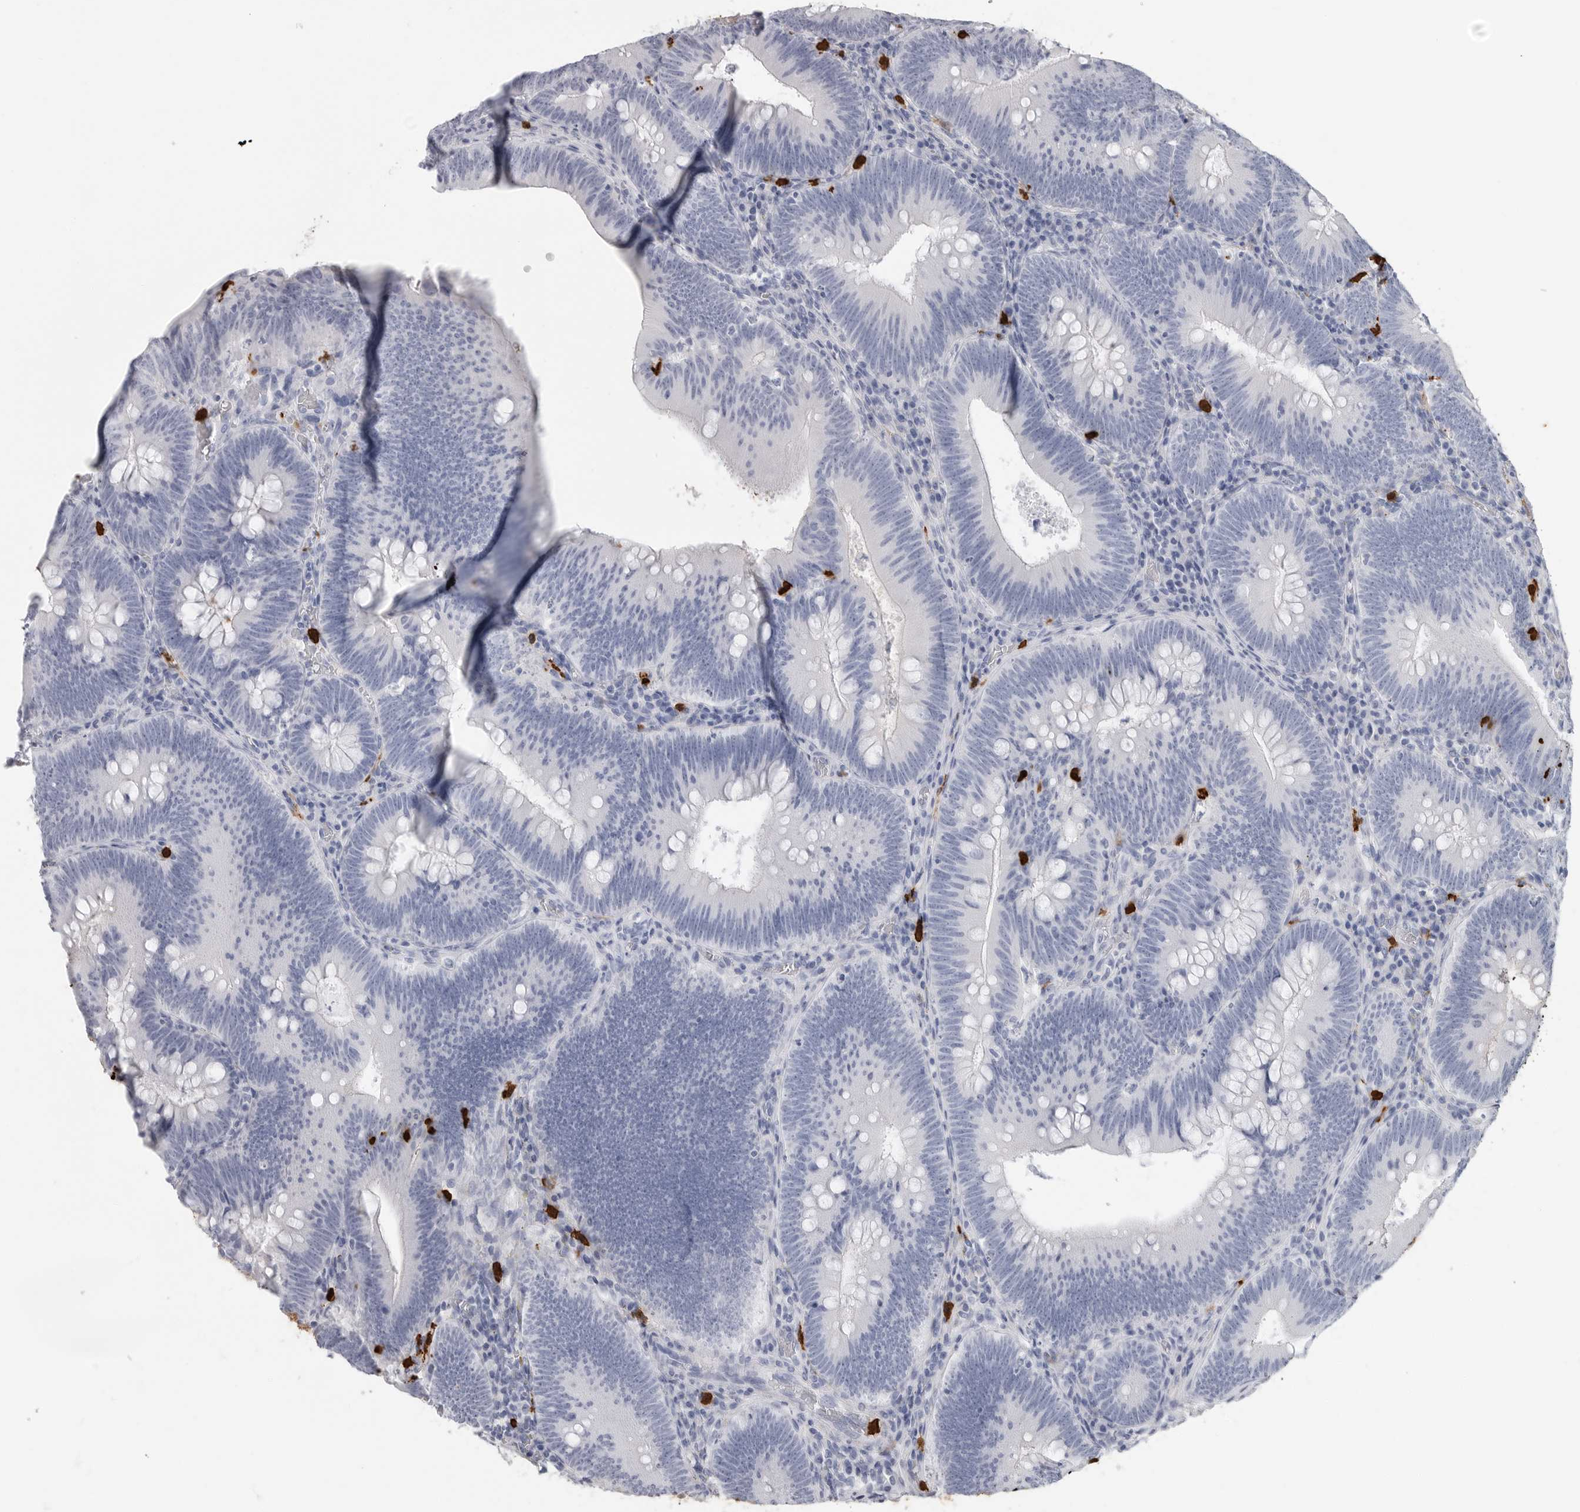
{"staining": {"intensity": "negative", "quantity": "none", "location": "none"}, "tissue": "colorectal cancer", "cell_type": "Tumor cells", "image_type": "cancer", "snomed": [{"axis": "morphology", "description": "Normal tissue, NOS"}, {"axis": "topography", "description": "Colon"}], "caption": "This is an immunohistochemistry (IHC) histopathology image of colorectal cancer. There is no staining in tumor cells.", "gene": "CYB561D1", "patient": {"sex": "female", "age": 82}}